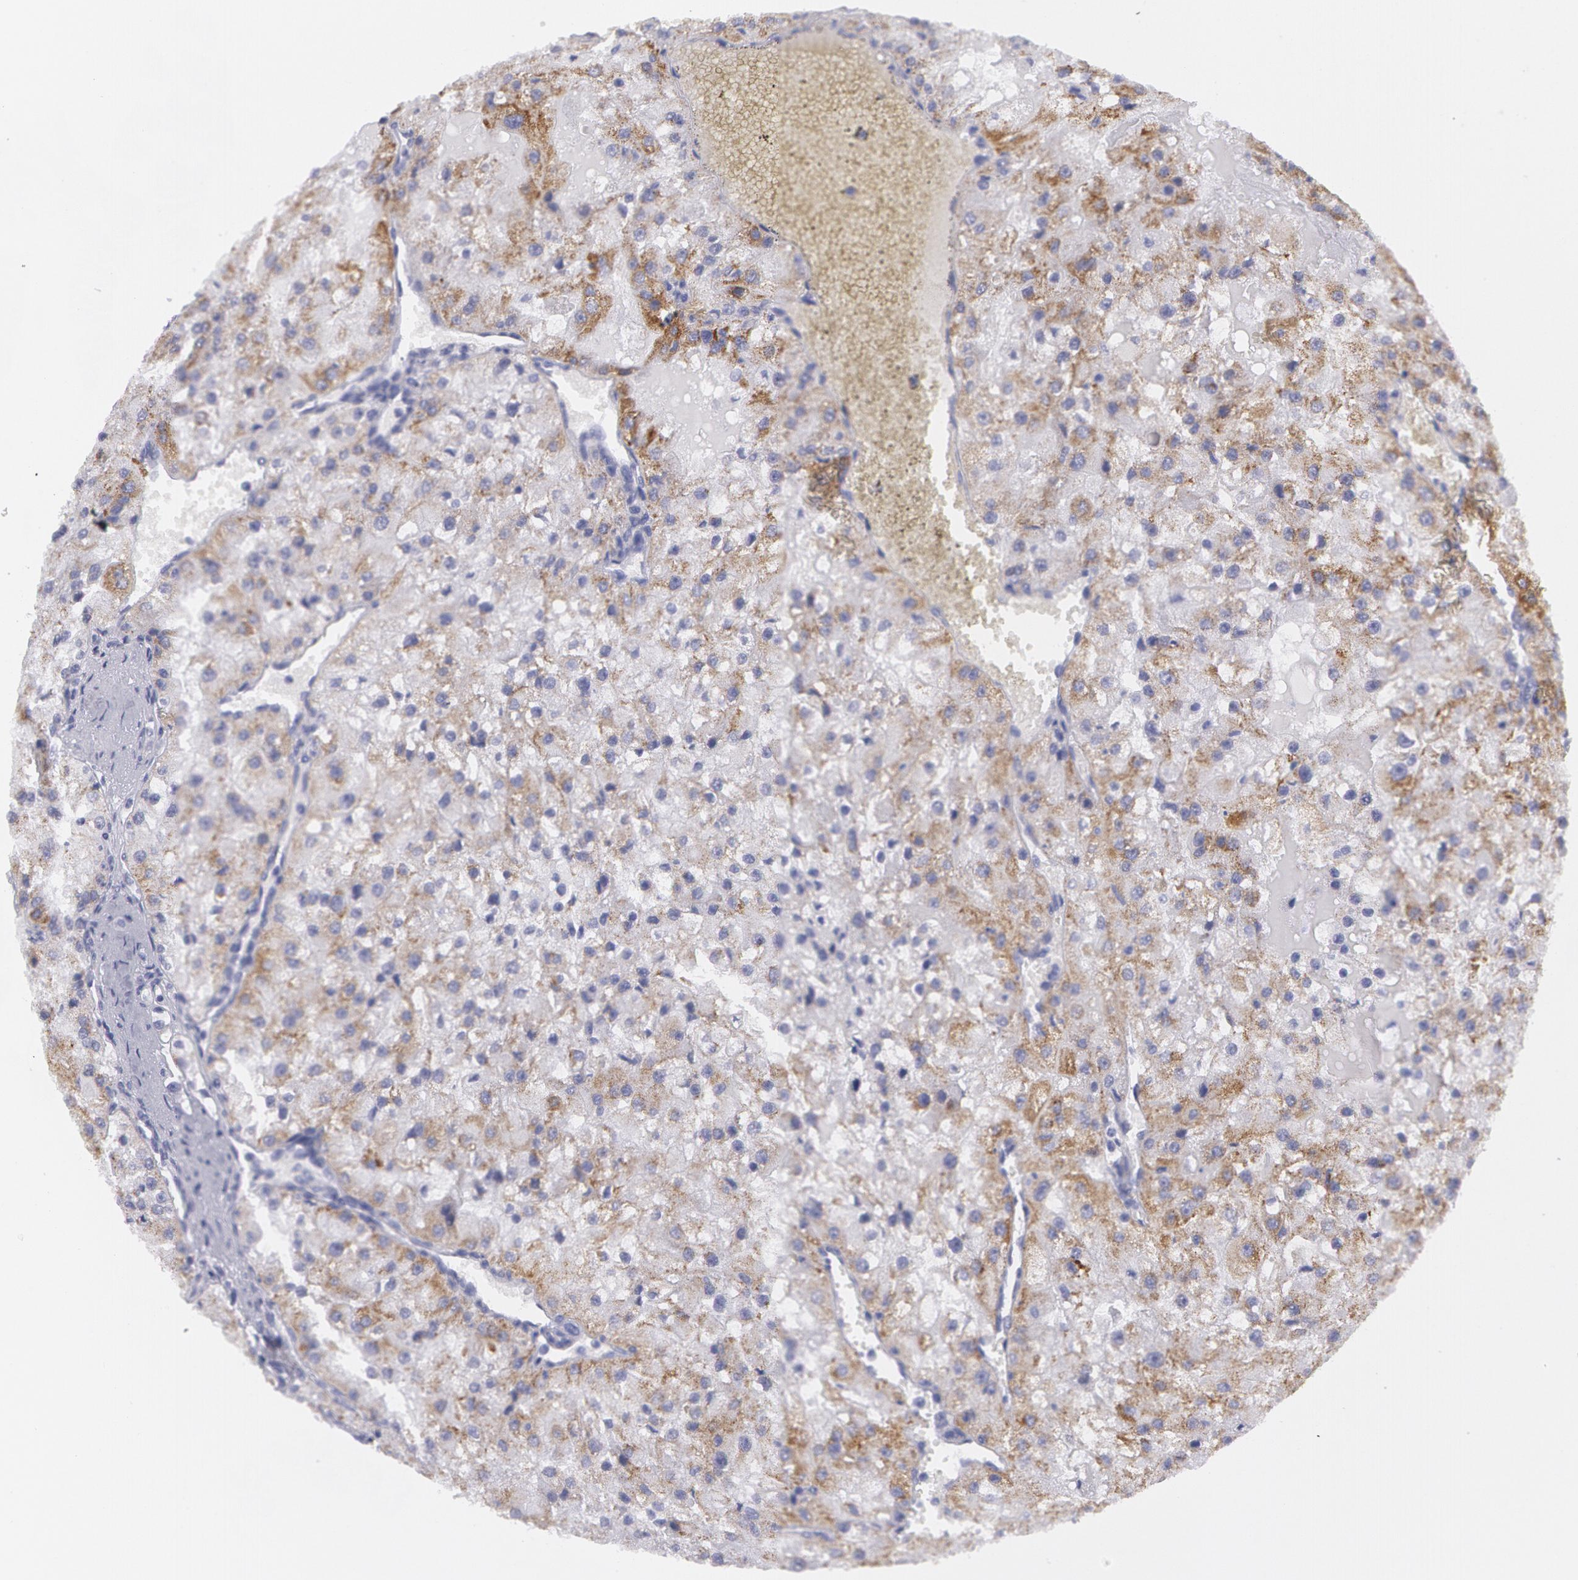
{"staining": {"intensity": "moderate", "quantity": "25%-75%", "location": "cytoplasmic/membranous"}, "tissue": "renal cancer", "cell_type": "Tumor cells", "image_type": "cancer", "snomed": [{"axis": "morphology", "description": "Adenocarcinoma, NOS"}, {"axis": "topography", "description": "Kidney"}], "caption": "Immunohistochemistry (IHC) of human renal adenocarcinoma exhibits medium levels of moderate cytoplasmic/membranous expression in about 25%-75% of tumor cells.", "gene": "AMACR", "patient": {"sex": "female", "age": 74}}